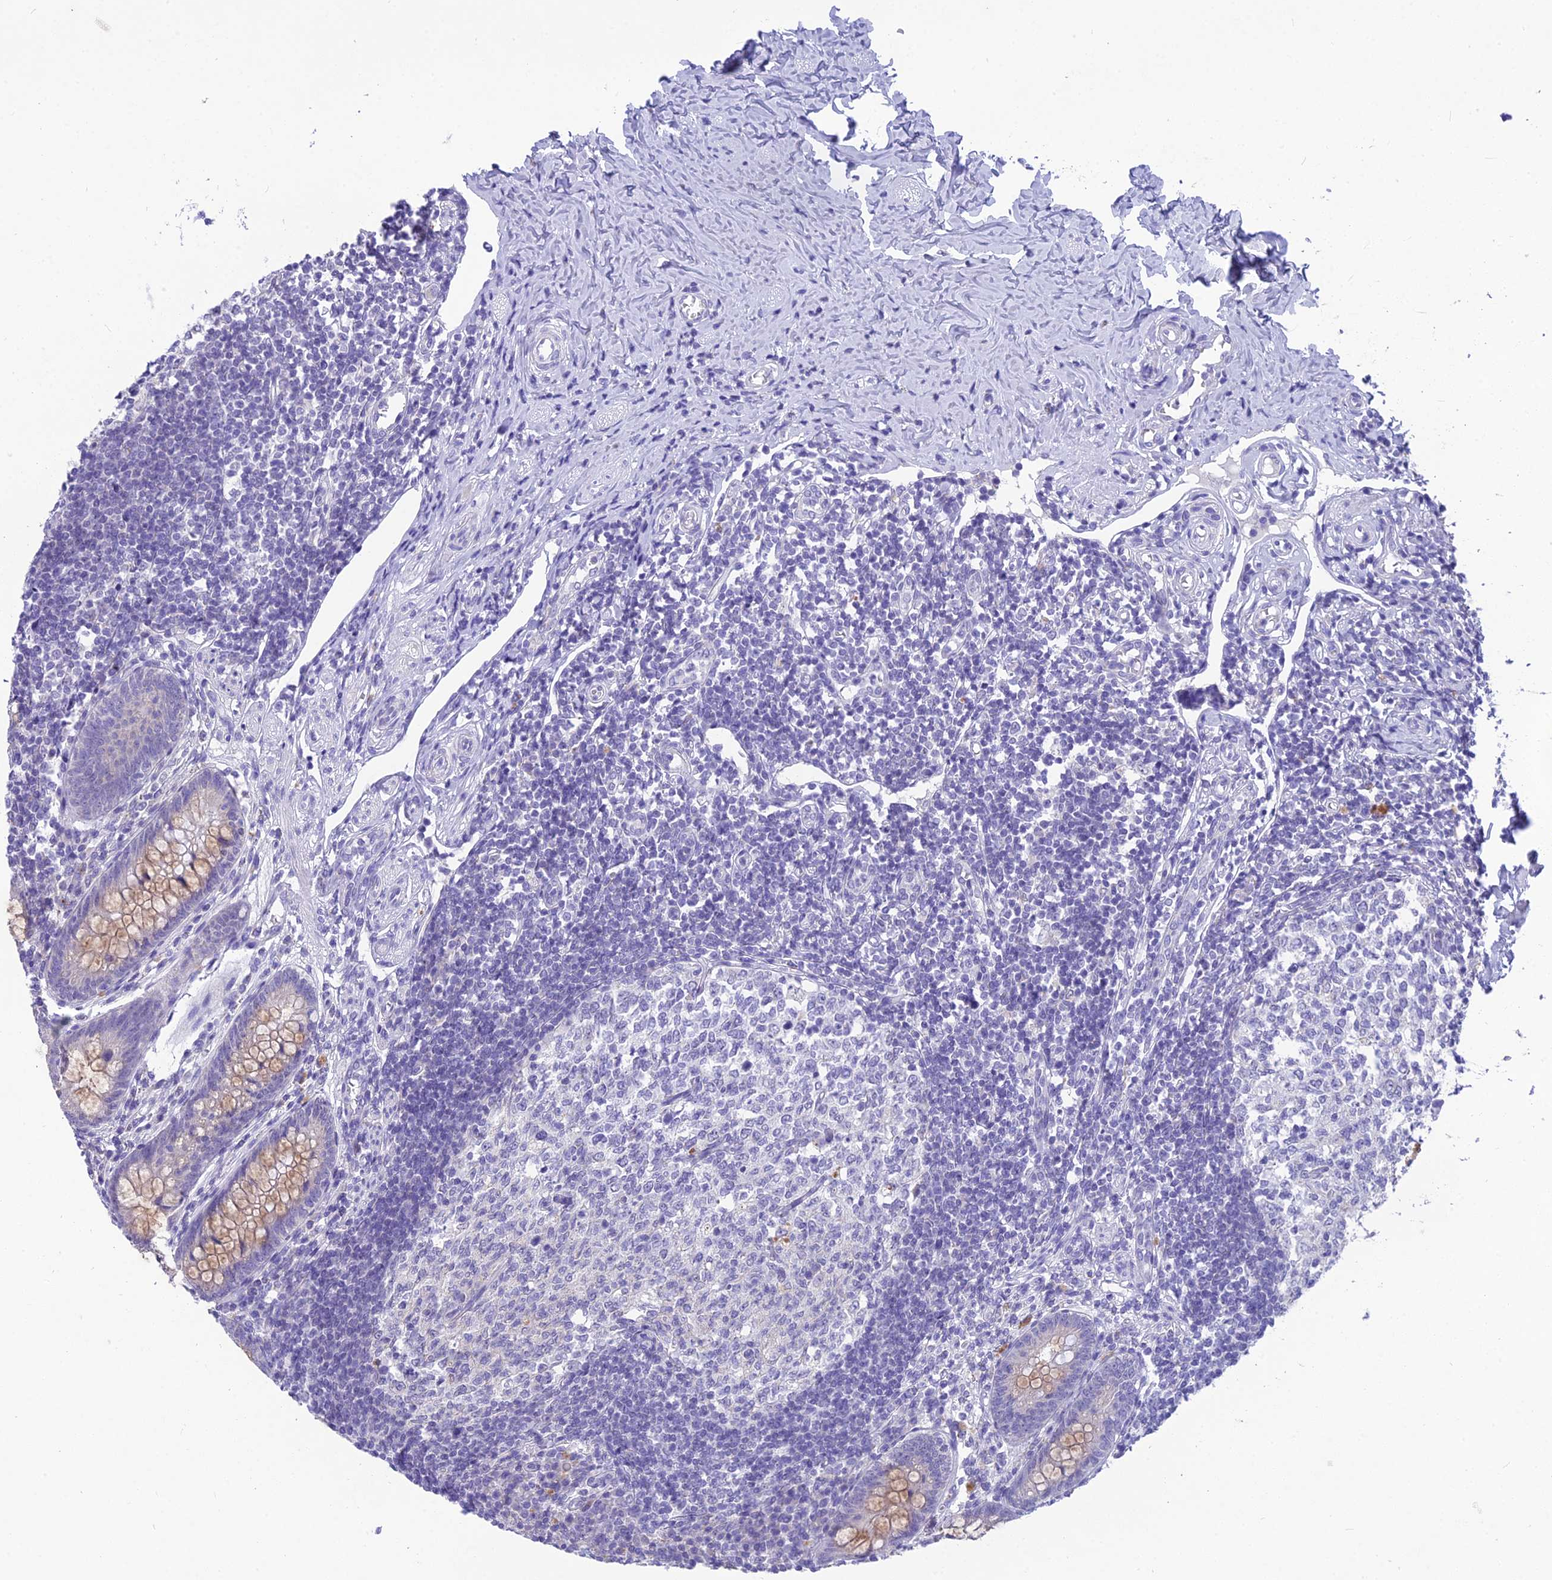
{"staining": {"intensity": "moderate", "quantity": "<25%", "location": "cytoplasmic/membranous"}, "tissue": "appendix", "cell_type": "Glandular cells", "image_type": "normal", "snomed": [{"axis": "morphology", "description": "Normal tissue, NOS"}, {"axis": "topography", "description": "Appendix"}], "caption": "The image reveals staining of benign appendix, revealing moderate cytoplasmic/membranous protein staining (brown color) within glandular cells. Nuclei are stained in blue.", "gene": "MIIP", "patient": {"sex": "female", "age": 33}}